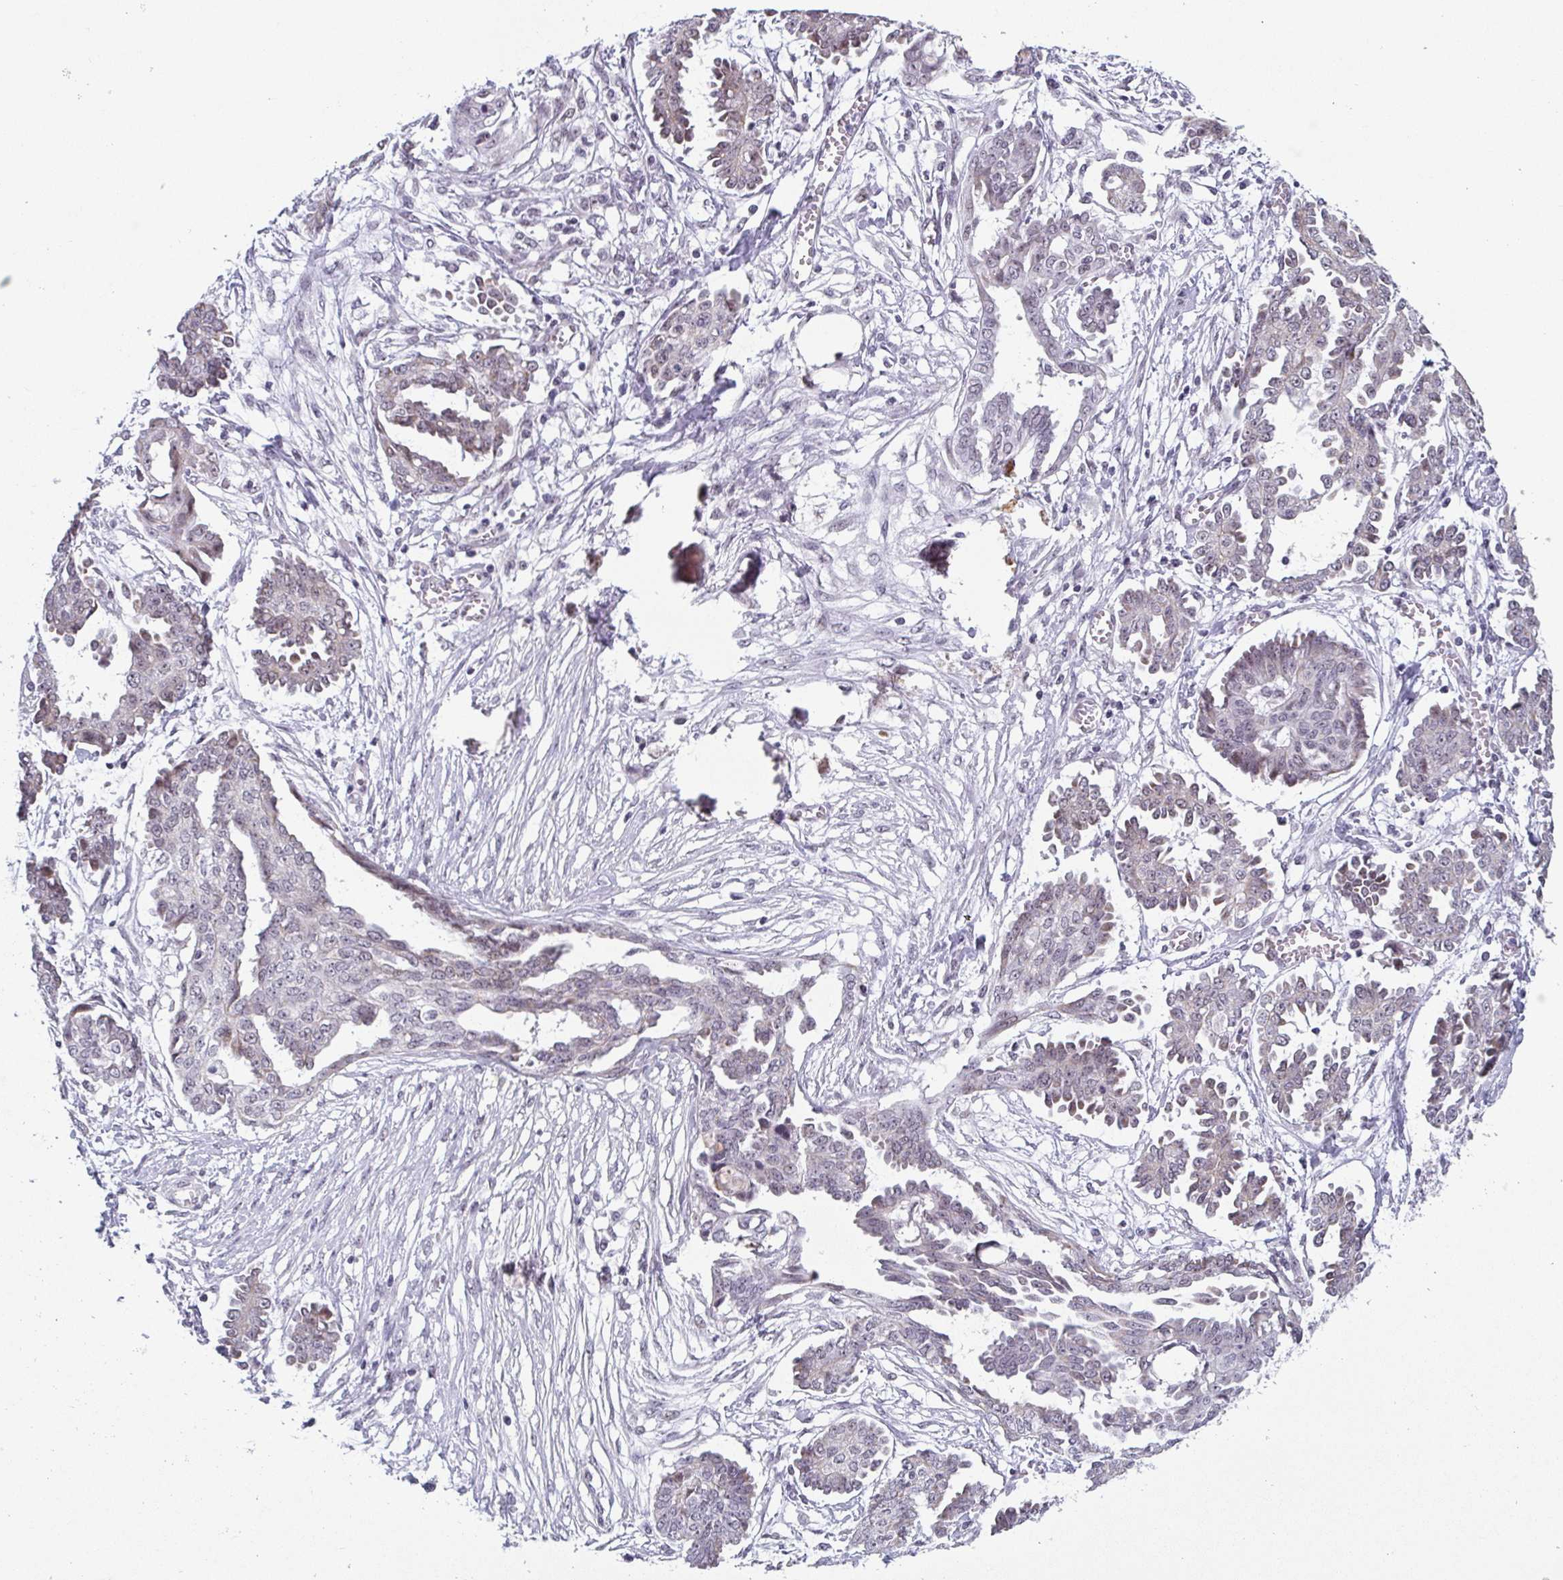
{"staining": {"intensity": "negative", "quantity": "none", "location": "none"}, "tissue": "ovarian cancer", "cell_type": "Tumor cells", "image_type": "cancer", "snomed": [{"axis": "morphology", "description": "Cystadenocarcinoma, serous, NOS"}, {"axis": "topography", "description": "Ovary"}], "caption": "Immunohistochemistry micrograph of ovarian cancer stained for a protein (brown), which demonstrates no staining in tumor cells.", "gene": "EXOSC7", "patient": {"sex": "female", "age": 71}}